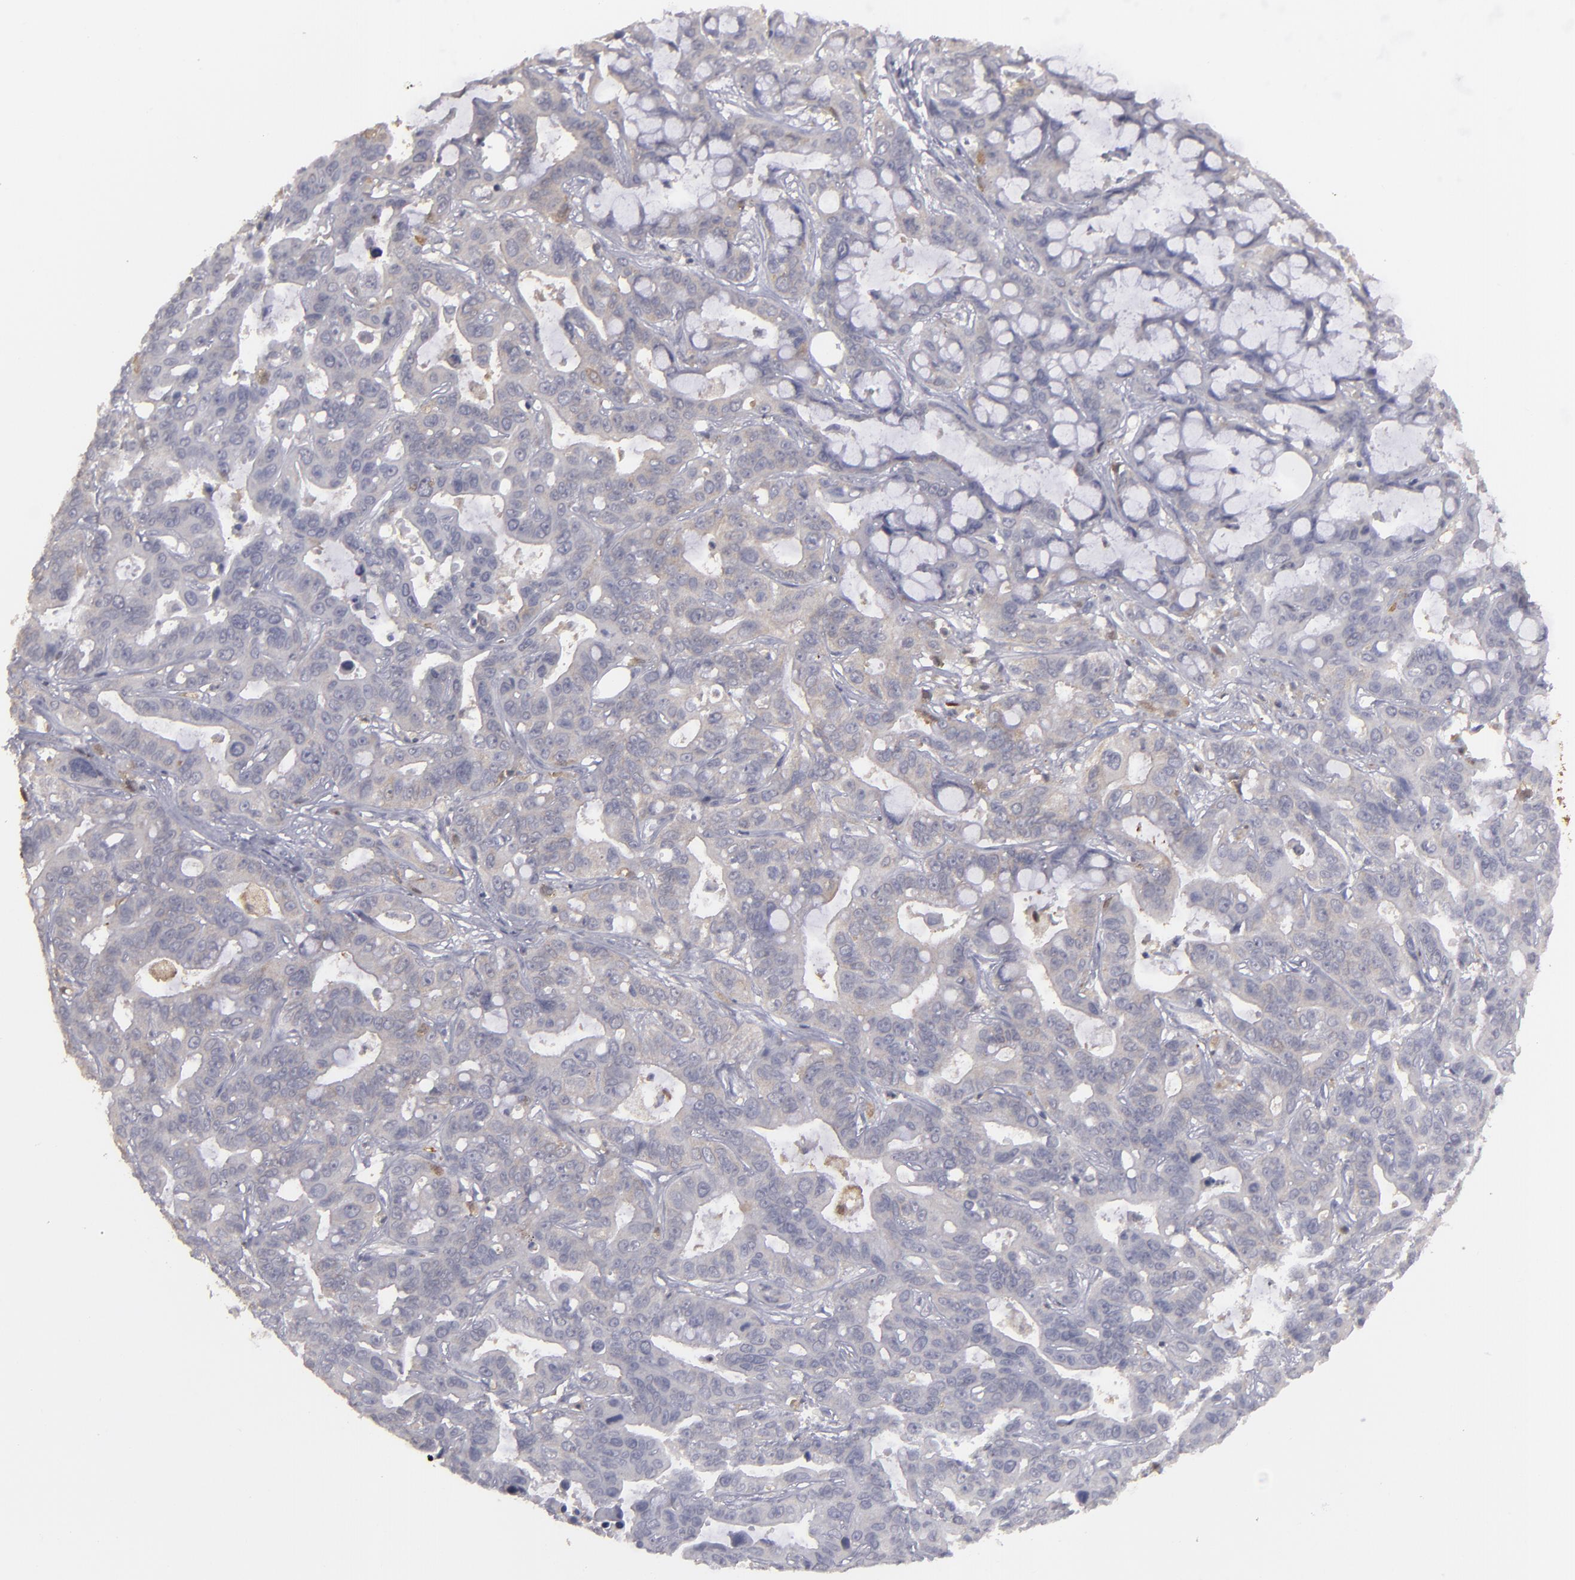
{"staining": {"intensity": "weak", "quantity": "<25%", "location": "cytoplasmic/membranous"}, "tissue": "liver cancer", "cell_type": "Tumor cells", "image_type": "cancer", "snomed": [{"axis": "morphology", "description": "Cholangiocarcinoma"}, {"axis": "topography", "description": "Liver"}], "caption": "Tumor cells show no significant protein staining in cholangiocarcinoma (liver).", "gene": "SEMA3G", "patient": {"sex": "female", "age": 65}}